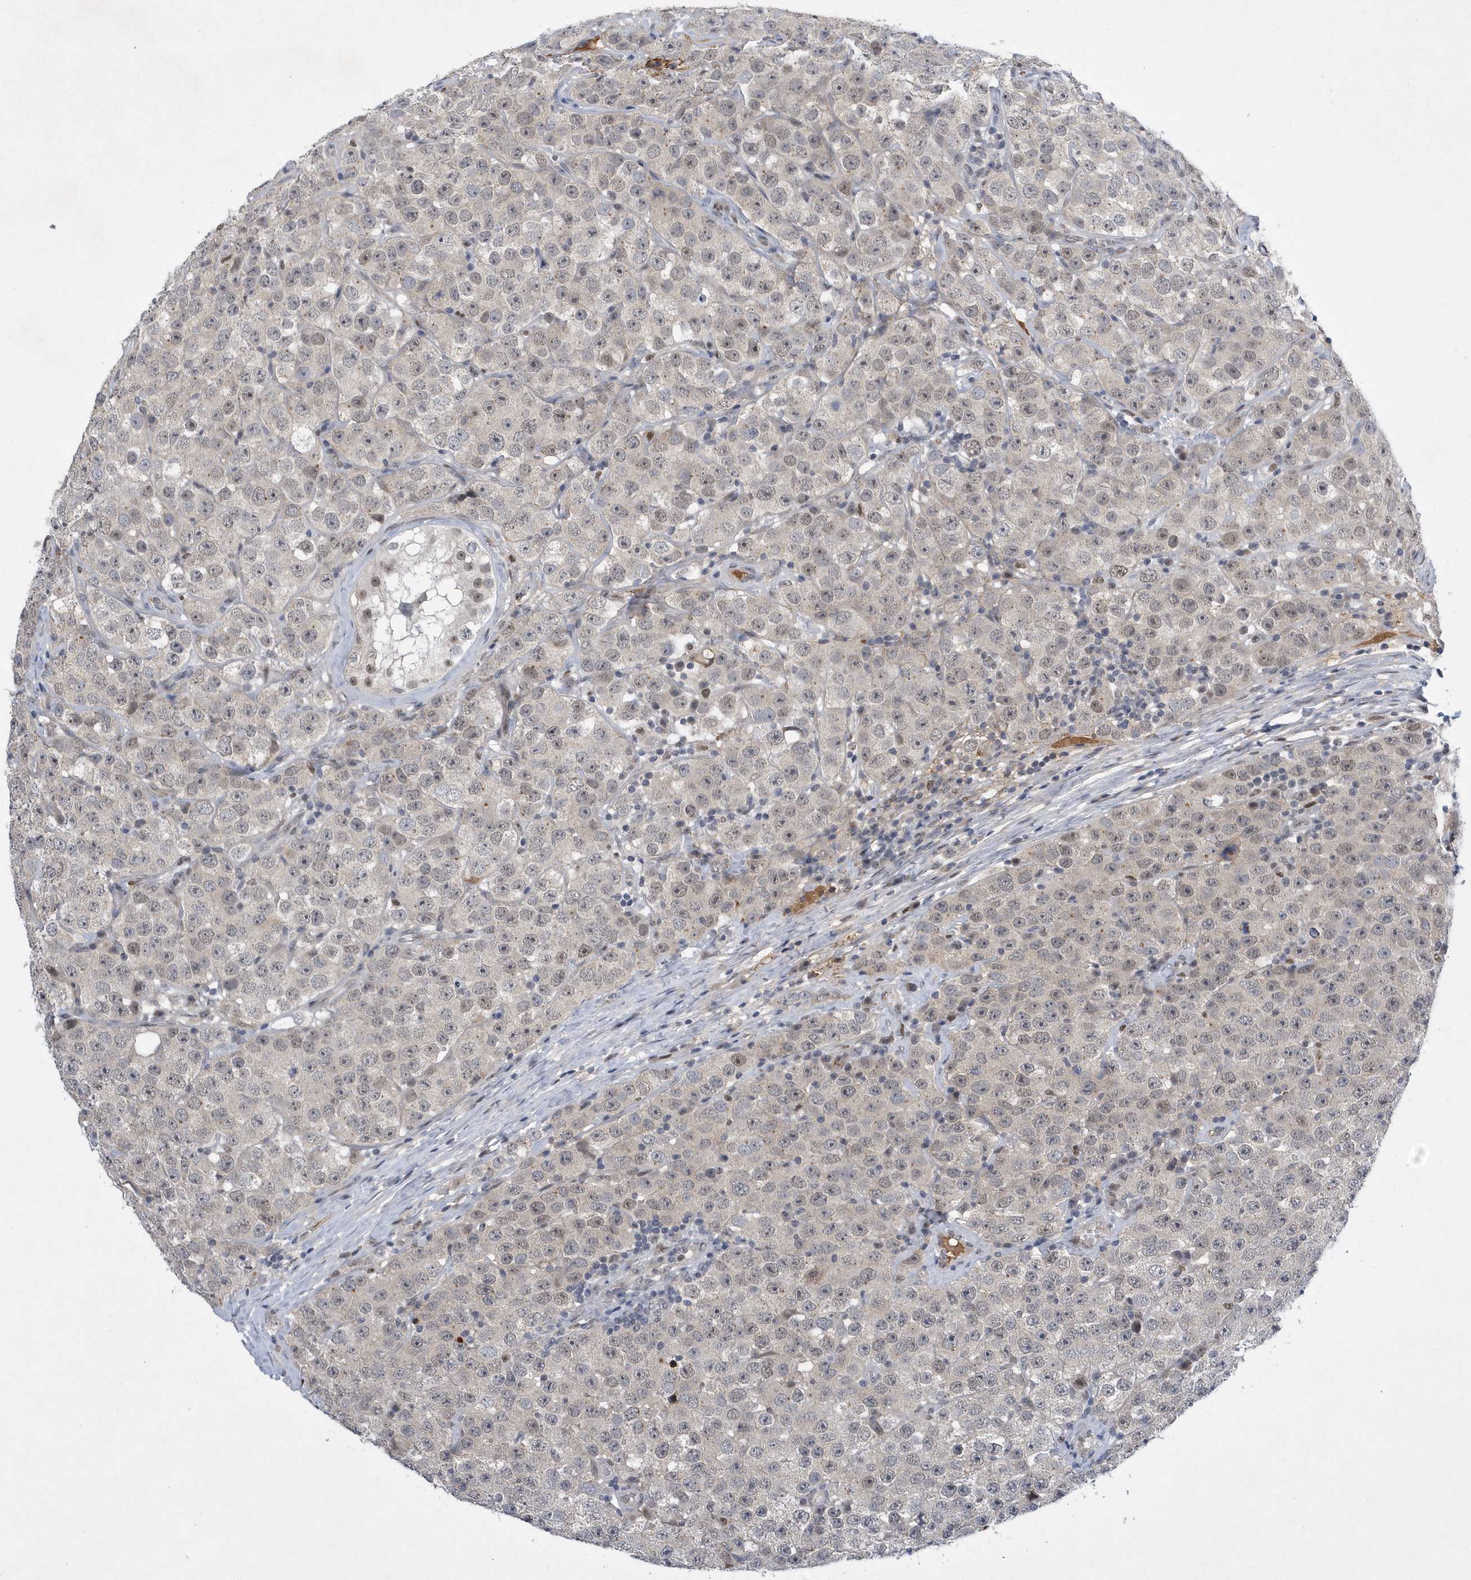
{"staining": {"intensity": "negative", "quantity": "none", "location": "none"}, "tissue": "testis cancer", "cell_type": "Tumor cells", "image_type": "cancer", "snomed": [{"axis": "morphology", "description": "Seminoma, NOS"}, {"axis": "topography", "description": "Testis"}], "caption": "There is no significant expression in tumor cells of seminoma (testis). The staining was performed using DAB (3,3'-diaminobenzidine) to visualize the protein expression in brown, while the nuclei were stained in blue with hematoxylin (Magnification: 20x).", "gene": "FAM217A", "patient": {"sex": "male", "age": 28}}